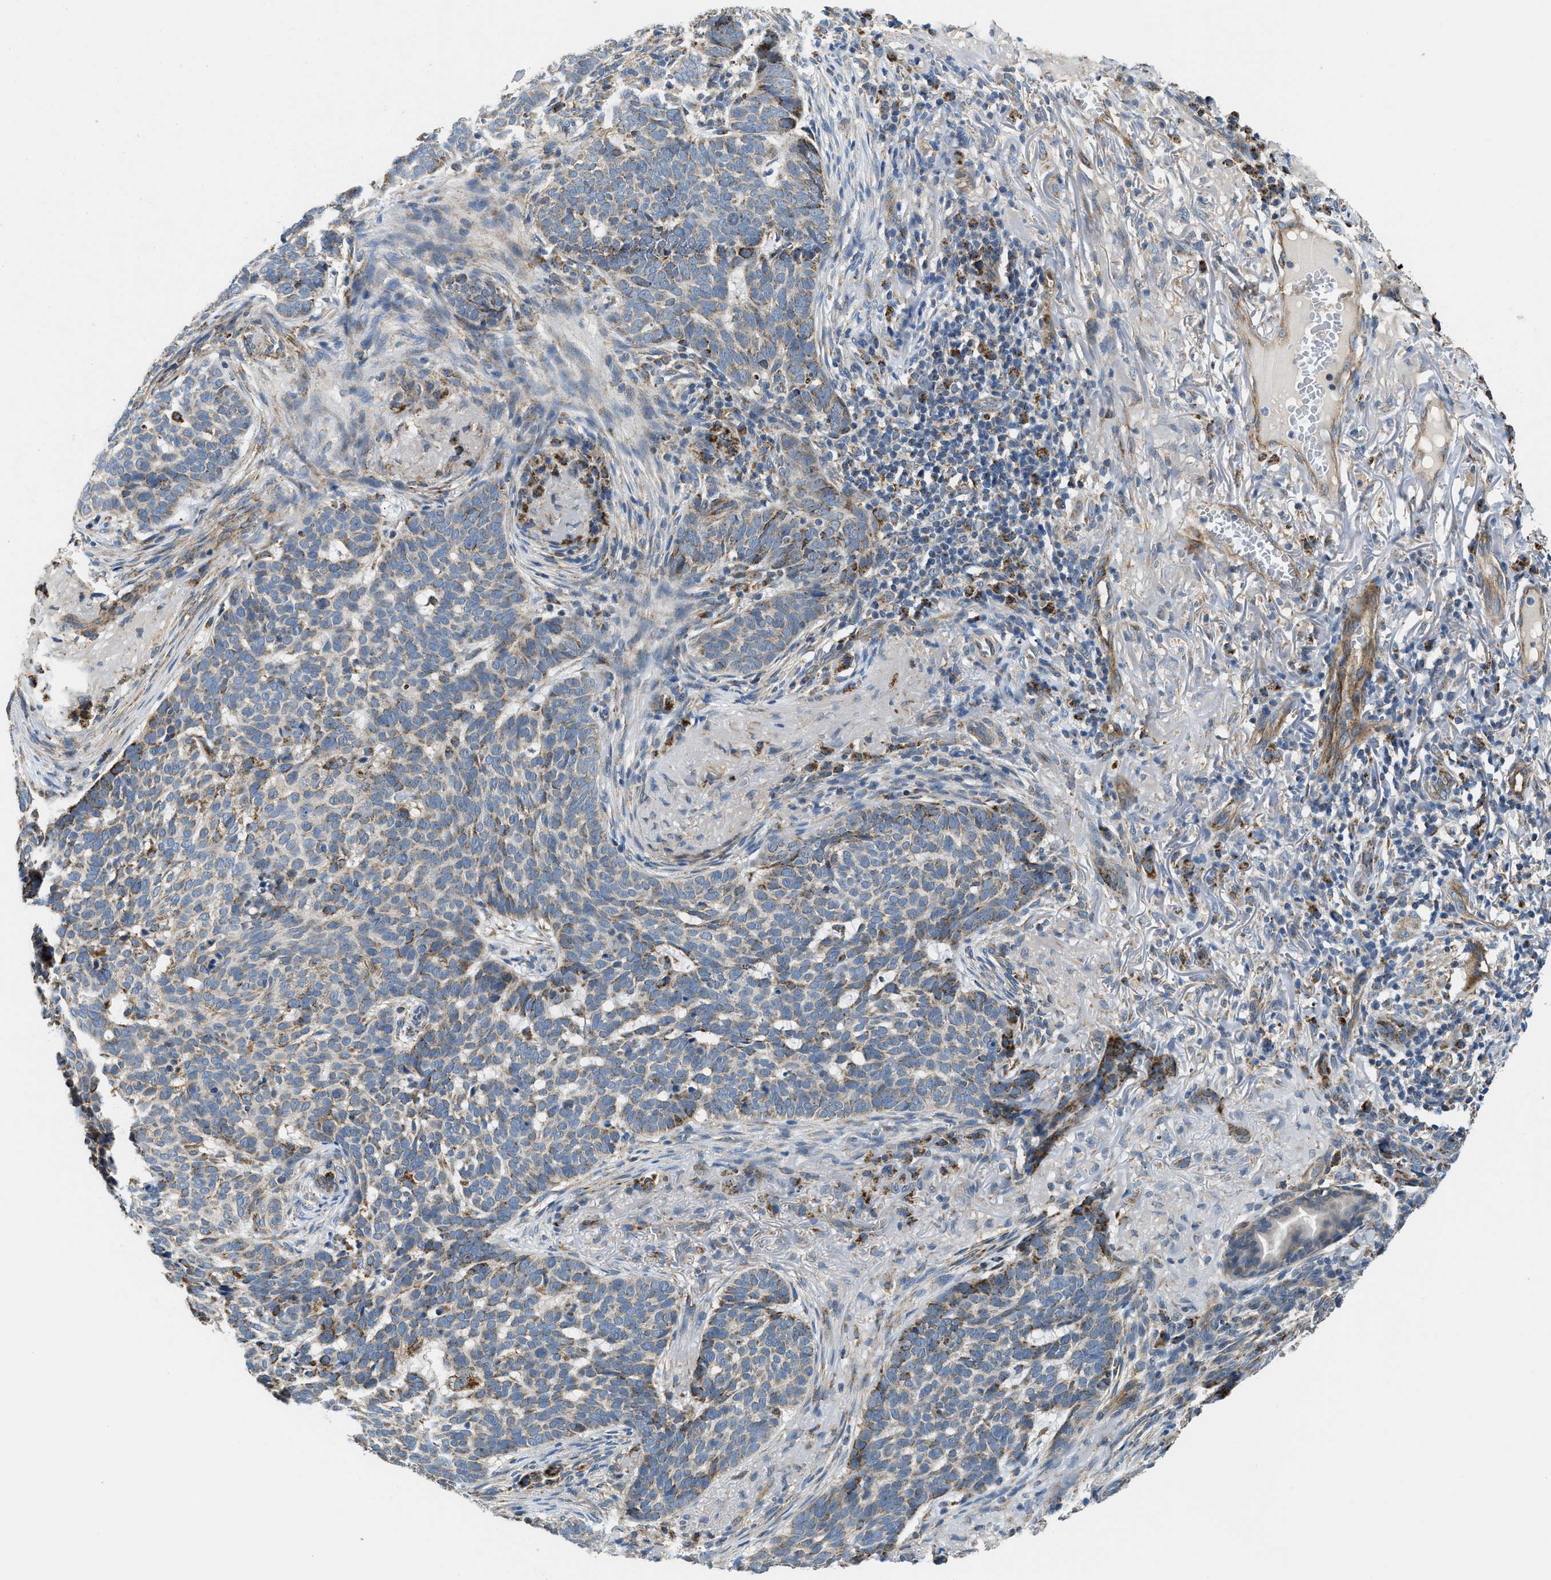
{"staining": {"intensity": "moderate", "quantity": "25%-75%", "location": "cytoplasmic/membranous"}, "tissue": "skin cancer", "cell_type": "Tumor cells", "image_type": "cancer", "snomed": [{"axis": "morphology", "description": "Basal cell carcinoma"}, {"axis": "topography", "description": "Skin"}], "caption": "Brown immunohistochemical staining in basal cell carcinoma (skin) reveals moderate cytoplasmic/membranous positivity in about 25%-75% of tumor cells. (brown staining indicates protein expression, while blue staining denotes nuclei).", "gene": "STK33", "patient": {"sex": "male", "age": 85}}